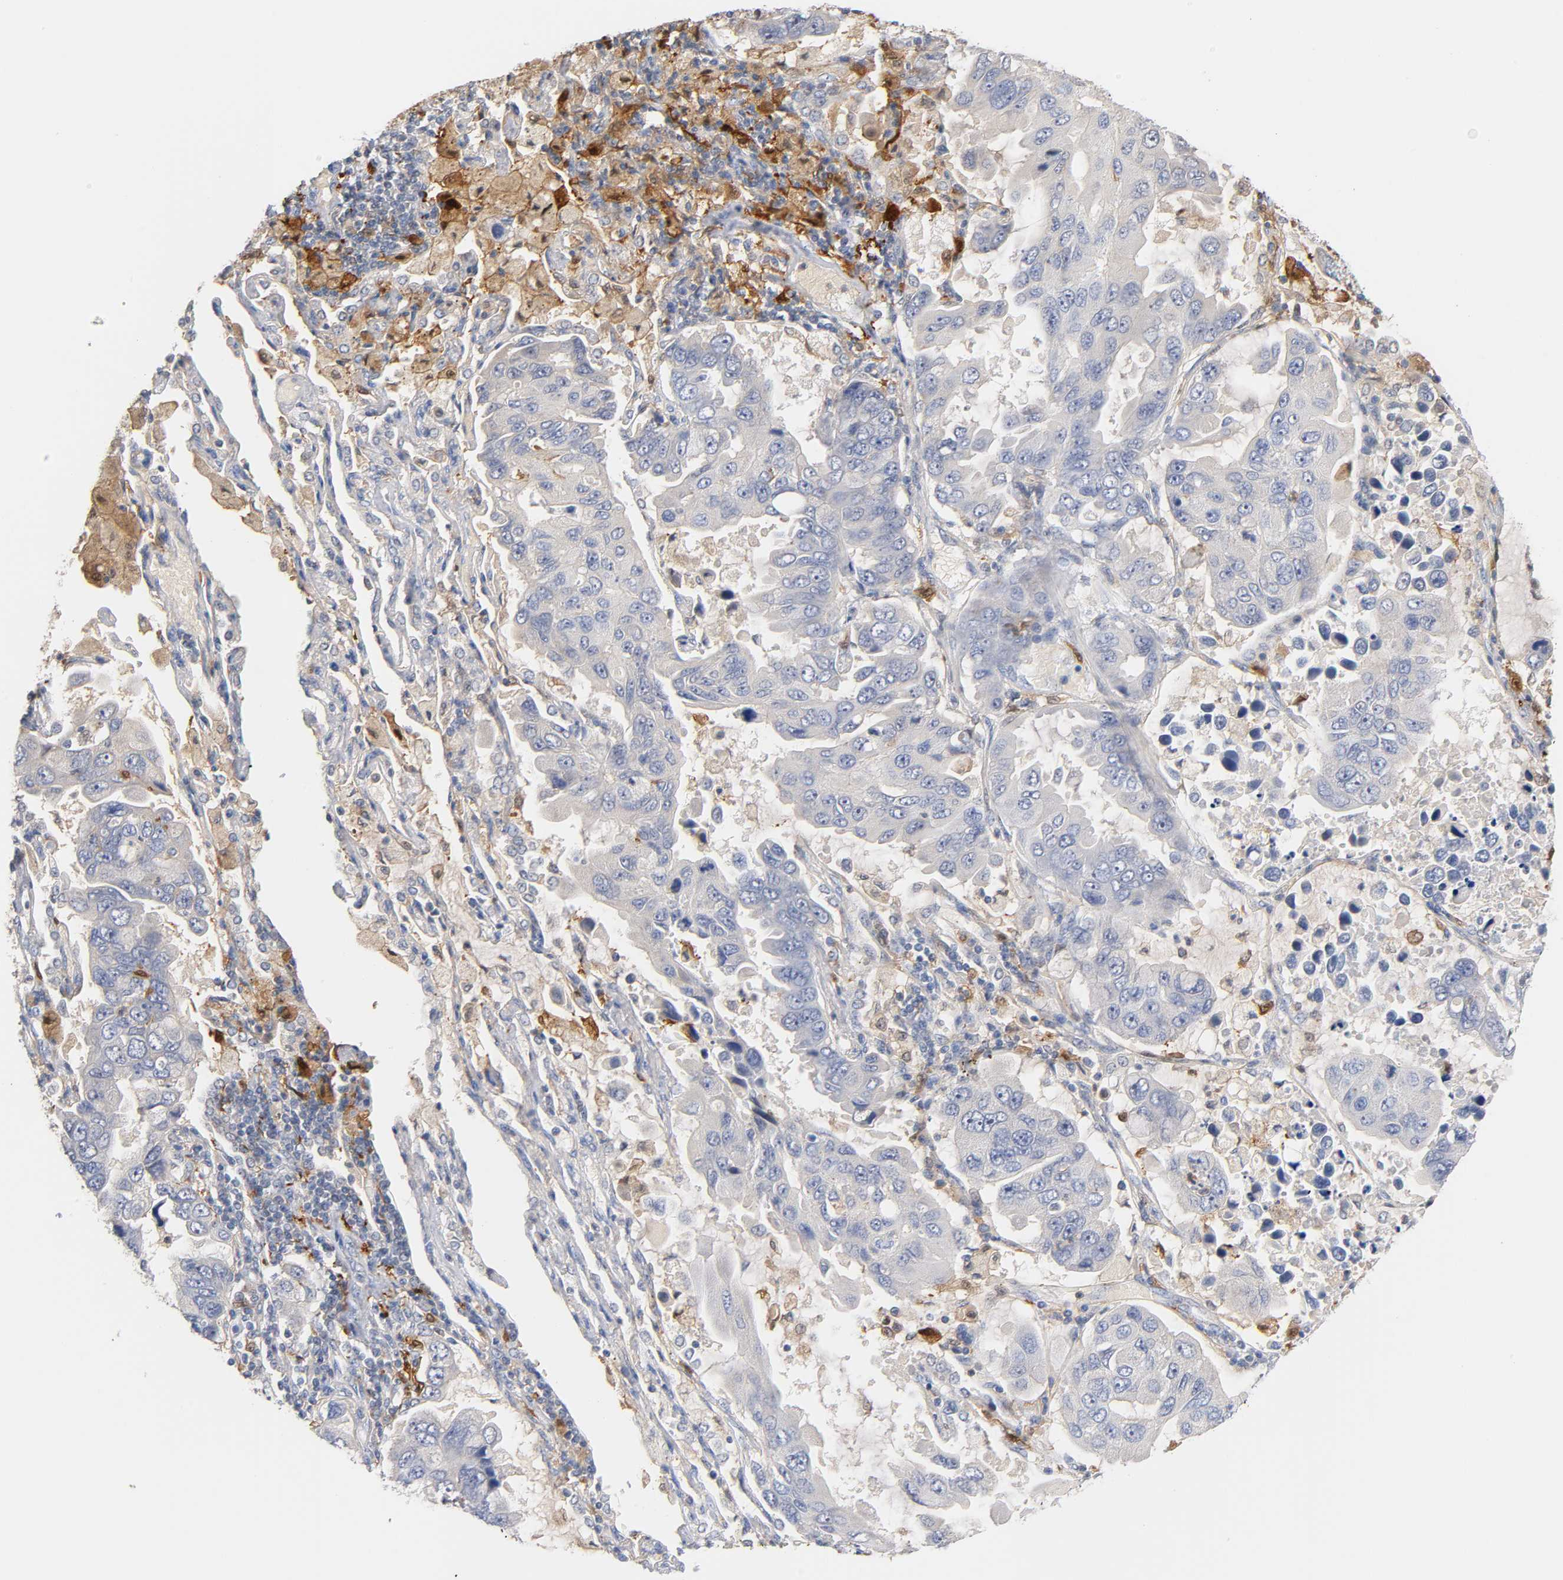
{"staining": {"intensity": "negative", "quantity": "none", "location": "none"}, "tissue": "lung cancer", "cell_type": "Tumor cells", "image_type": "cancer", "snomed": [{"axis": "morphology", "description": "Adenocarcinoma, NOS"}, {"axis": "topography", "description": "Lung"}], "caption": "Immunohistochemistry (IHC) of adenocarcinoma (lung) displays no expression in tumor cells.", "gene": "IL18", "patient": {"sex": "male", "age": 64}}